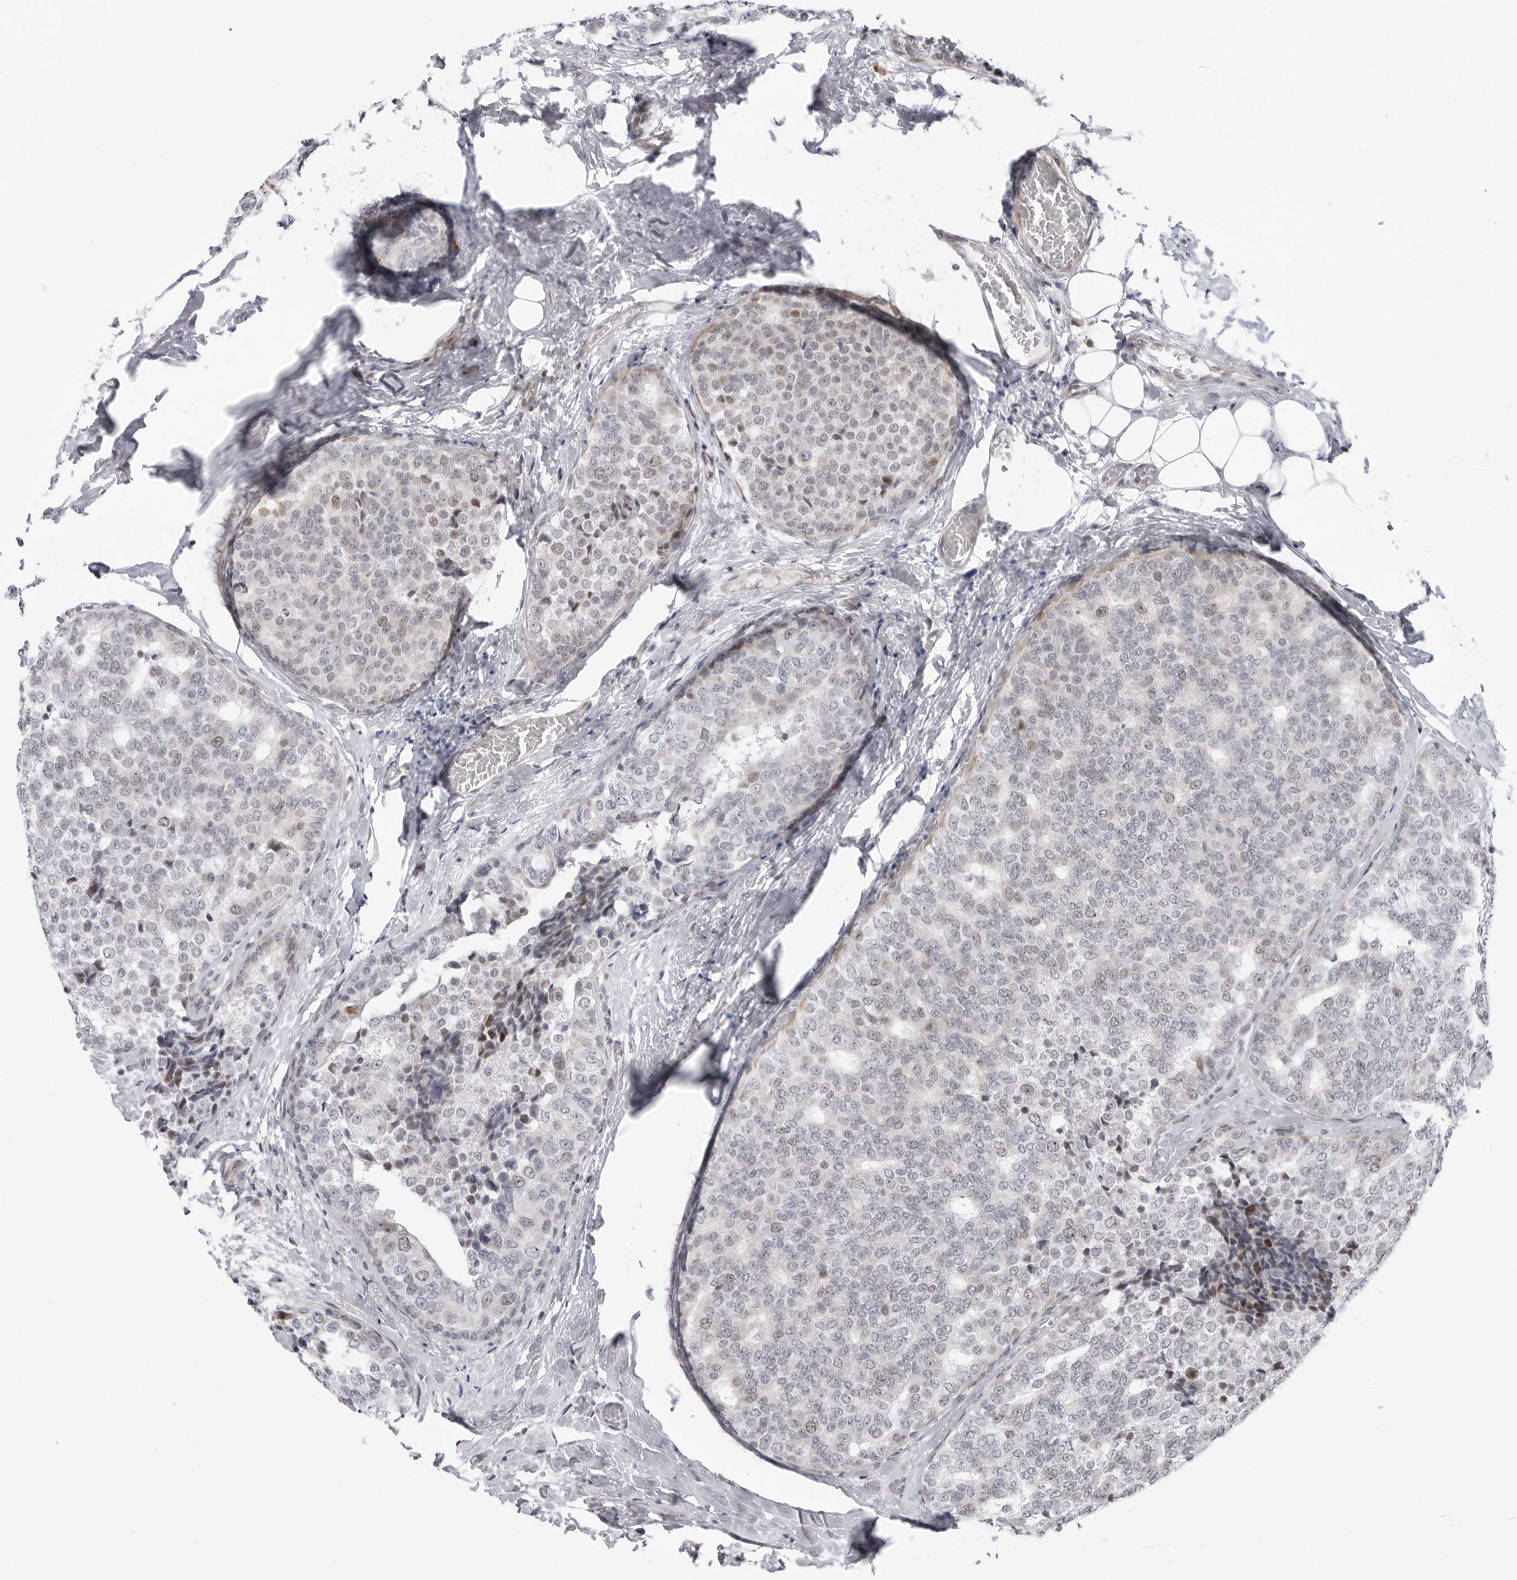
{"staining": {"intensity": "weak", "quantity": "<25%", "location": "nuclear"}, "tissue": "breast cancer", "cell_type": "Tumor cells", "image_type": "cancer", "snomed": [{"axis": "morphology", "description": "Normal tissue, NOS"}, {"axis": "morphology", "description": "Duct carcinoma"}, {"axis": "topography", "description": "Breast"}], "caption": "This is an immunohistochemistry image of human infiltrating ductal carcinoma (breast). There is no expression in tumor cells.", "gene": "FAM135B", "patient": {"sex": "female", "age": 43}}